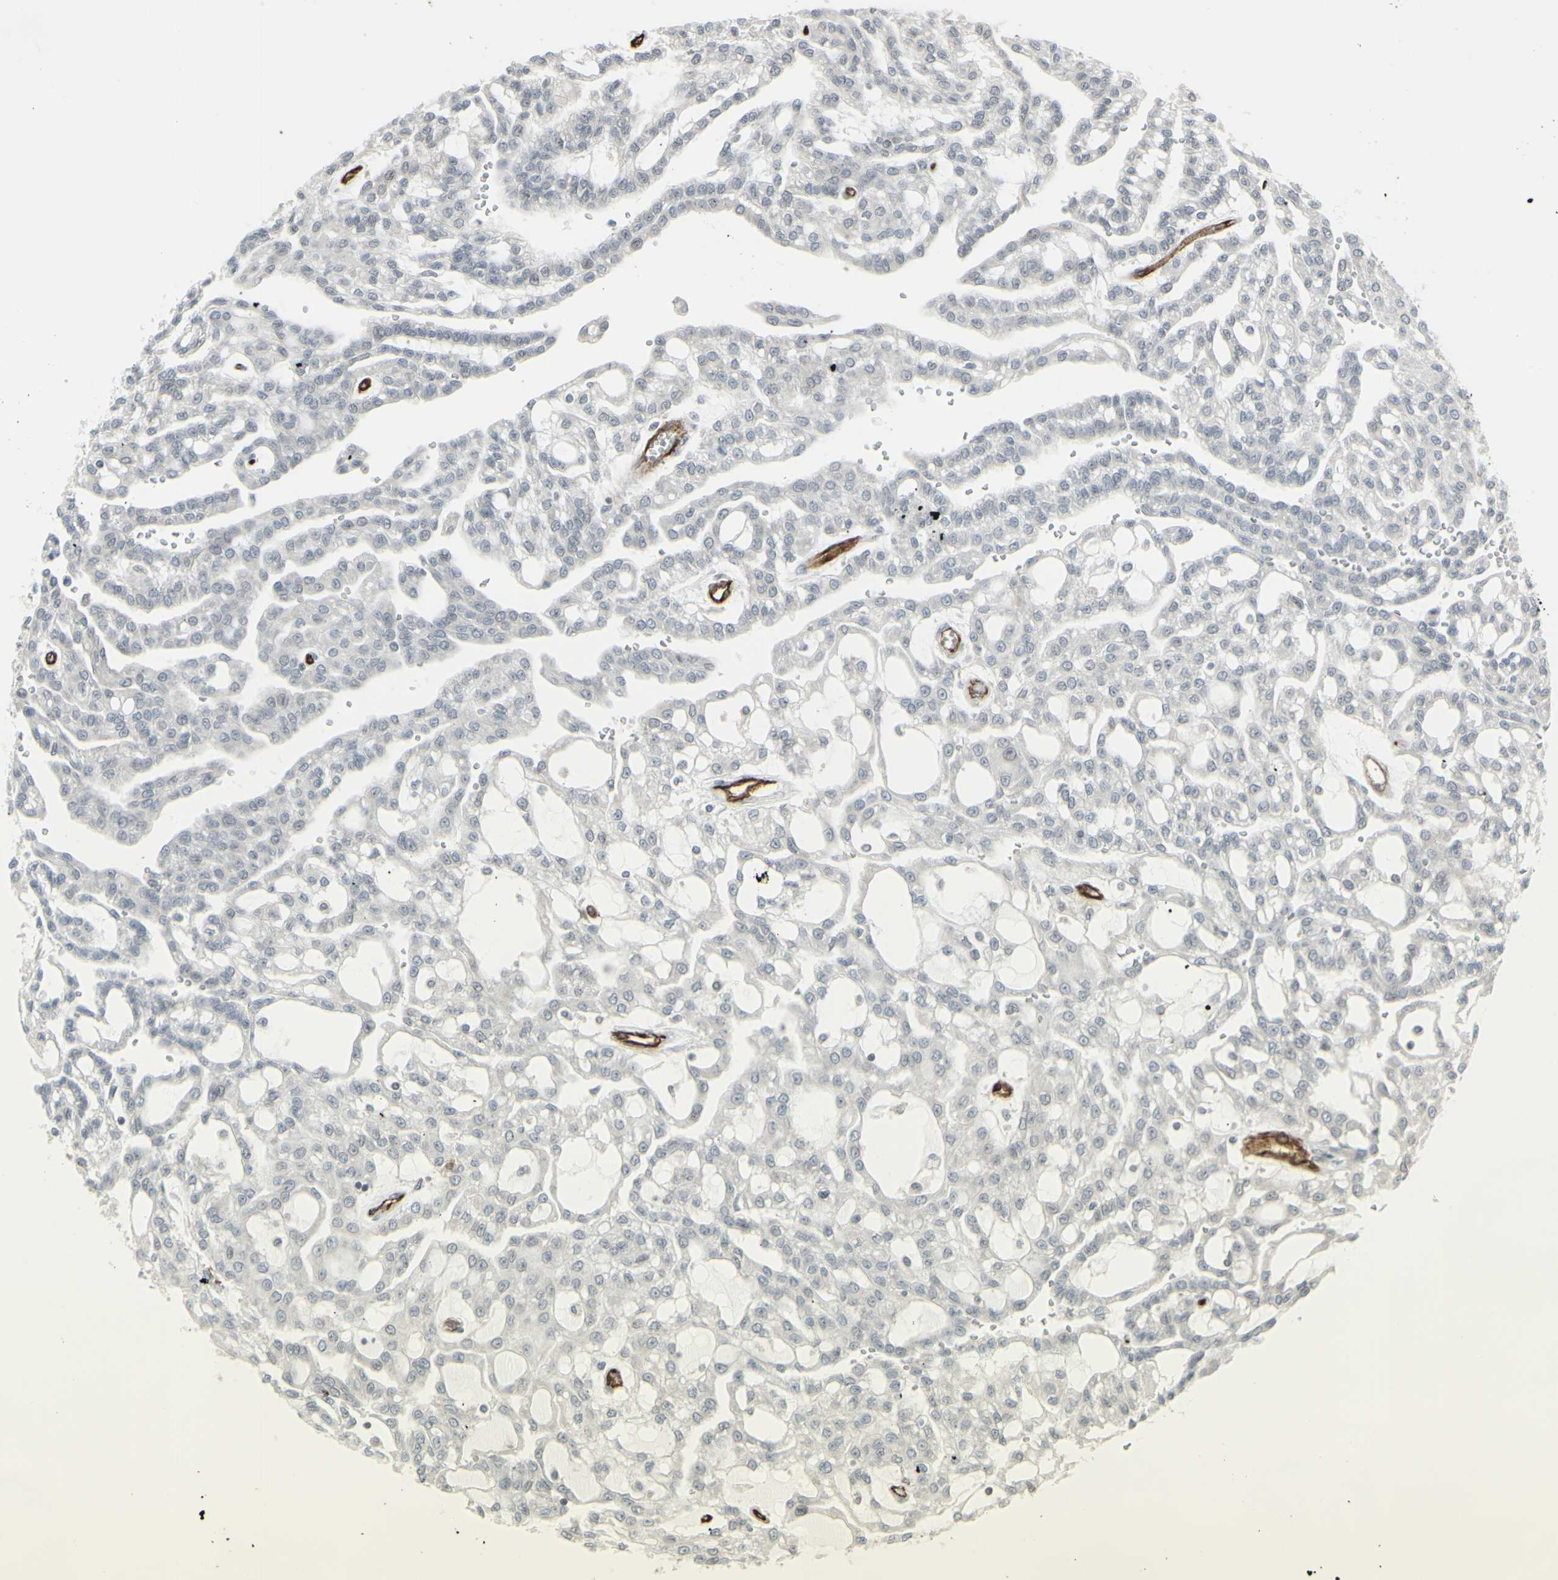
{"staining": {"intensity": "negative", "quantity": "none", "location": "none"}, "tissue": "renal cancer", "cell_type": "Tumor cells", "image_type": "cancer", "snomed": [{"axis": "morphology", "description": "Adenocarcinoma, NOS"}, {"axis": "topography", "description": "Kidney"}], "caption": "High magnification brightfield microscopy of renal cancer stained with DAB (3,3'-diaminobenzidine) (brown) and counterstained with hematoxylin (blue): tumor cells show no significant staining.", "gene": "DTX3L", "patient": {"sex": "male", "age": 63}}